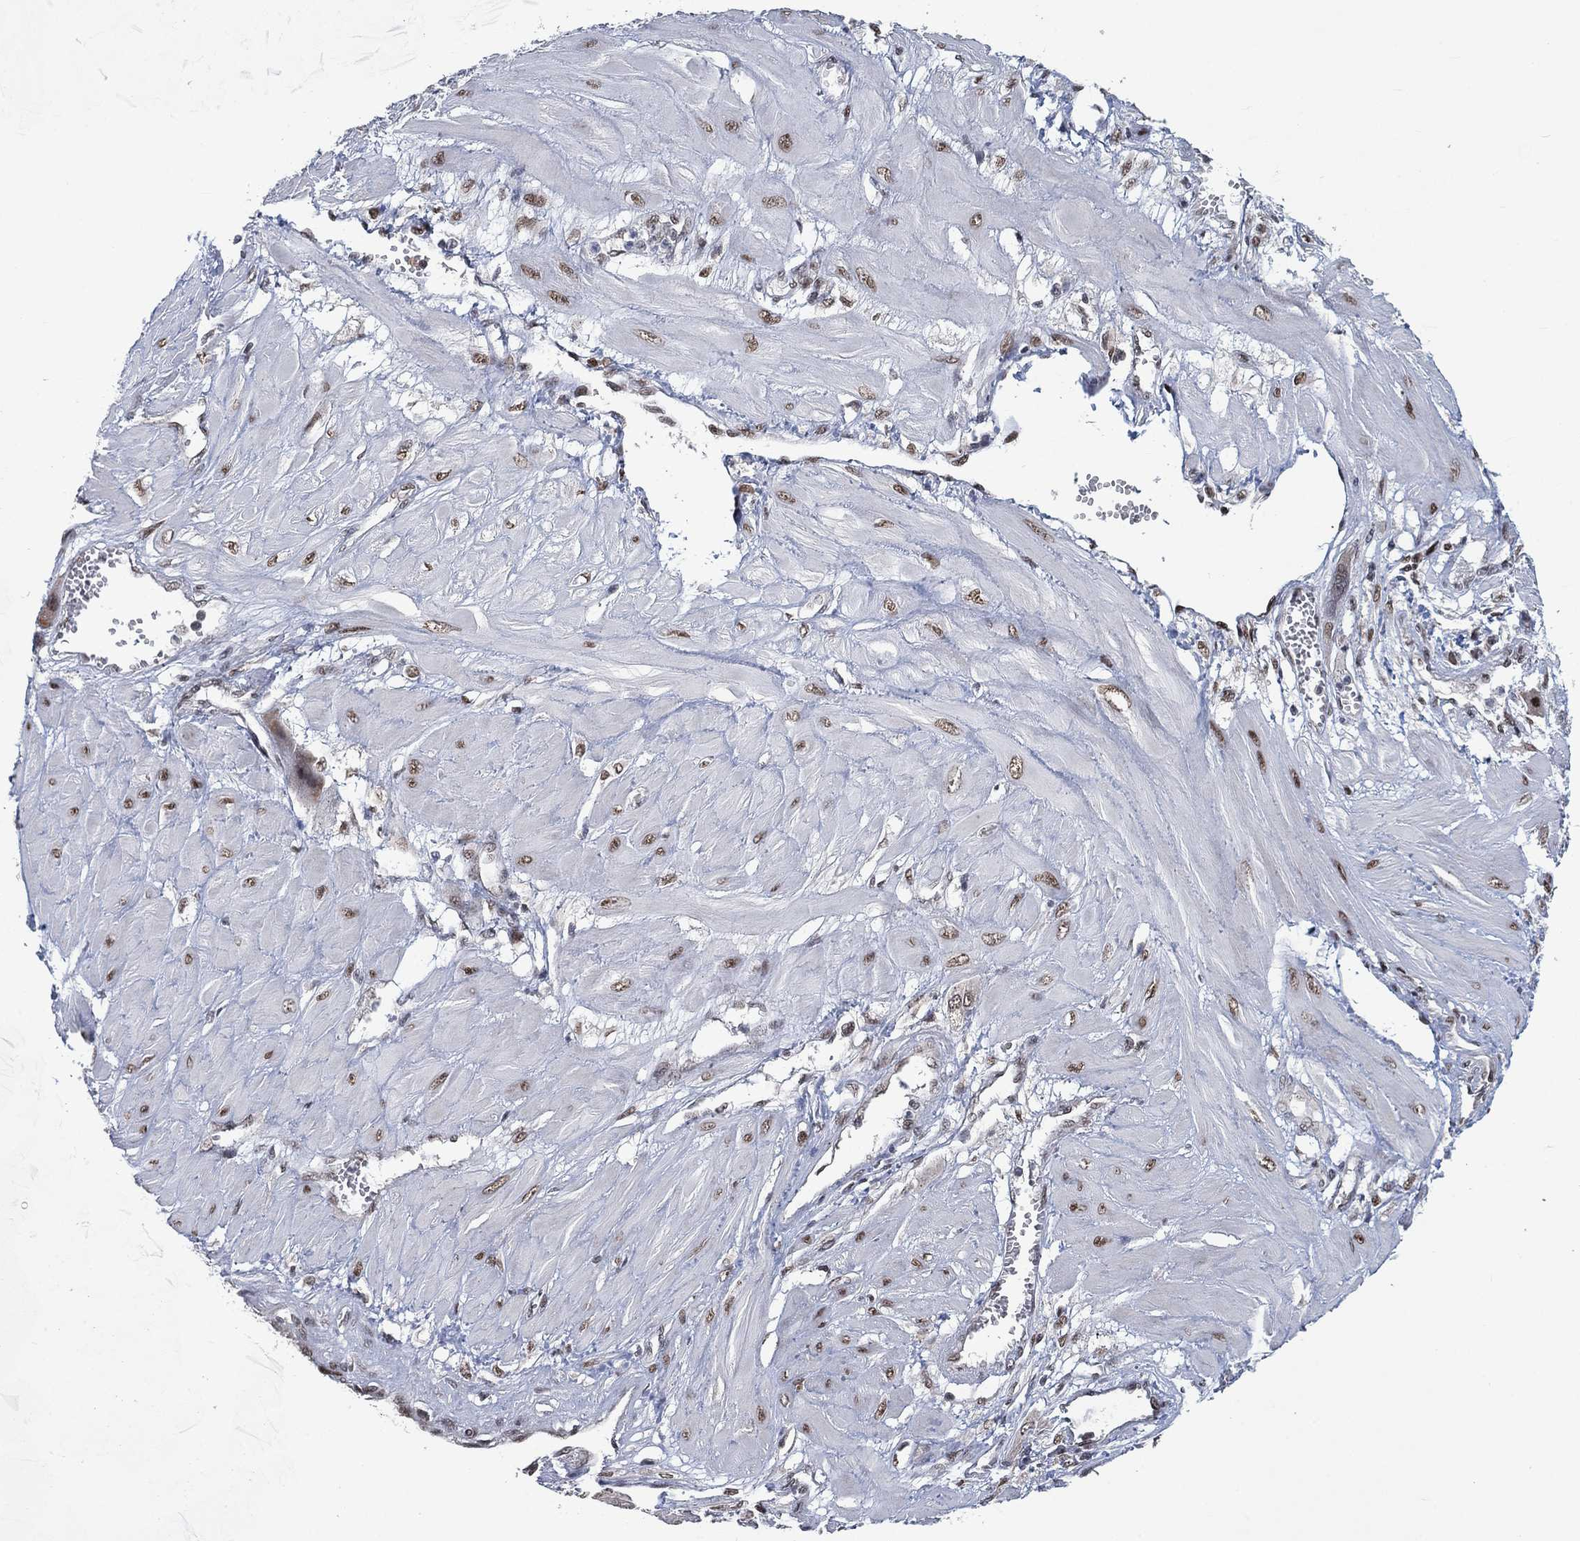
{"staining": {"intensity": "moderate", "quantity": "<25%", "location": "nuclear"}, "tissue": "cervical cancer", "cell_type": "Tumor cells", "image_type": "cancer", "snomed": [{"axis": "morphology", "description": "Squamous cell carcinoma, NOS"}, {"axis": "topography", "description": "Cervix"}], "caption": "Immunohistochemistry (IHC) (DAB (3,3'-diaminobenzidine)) staining of human cervical cancer shows moderate nuclear protein expression in about <25% of tumor cells.", "gene": "YLPM1", "patient": {"sex": "female", "age": 34}}